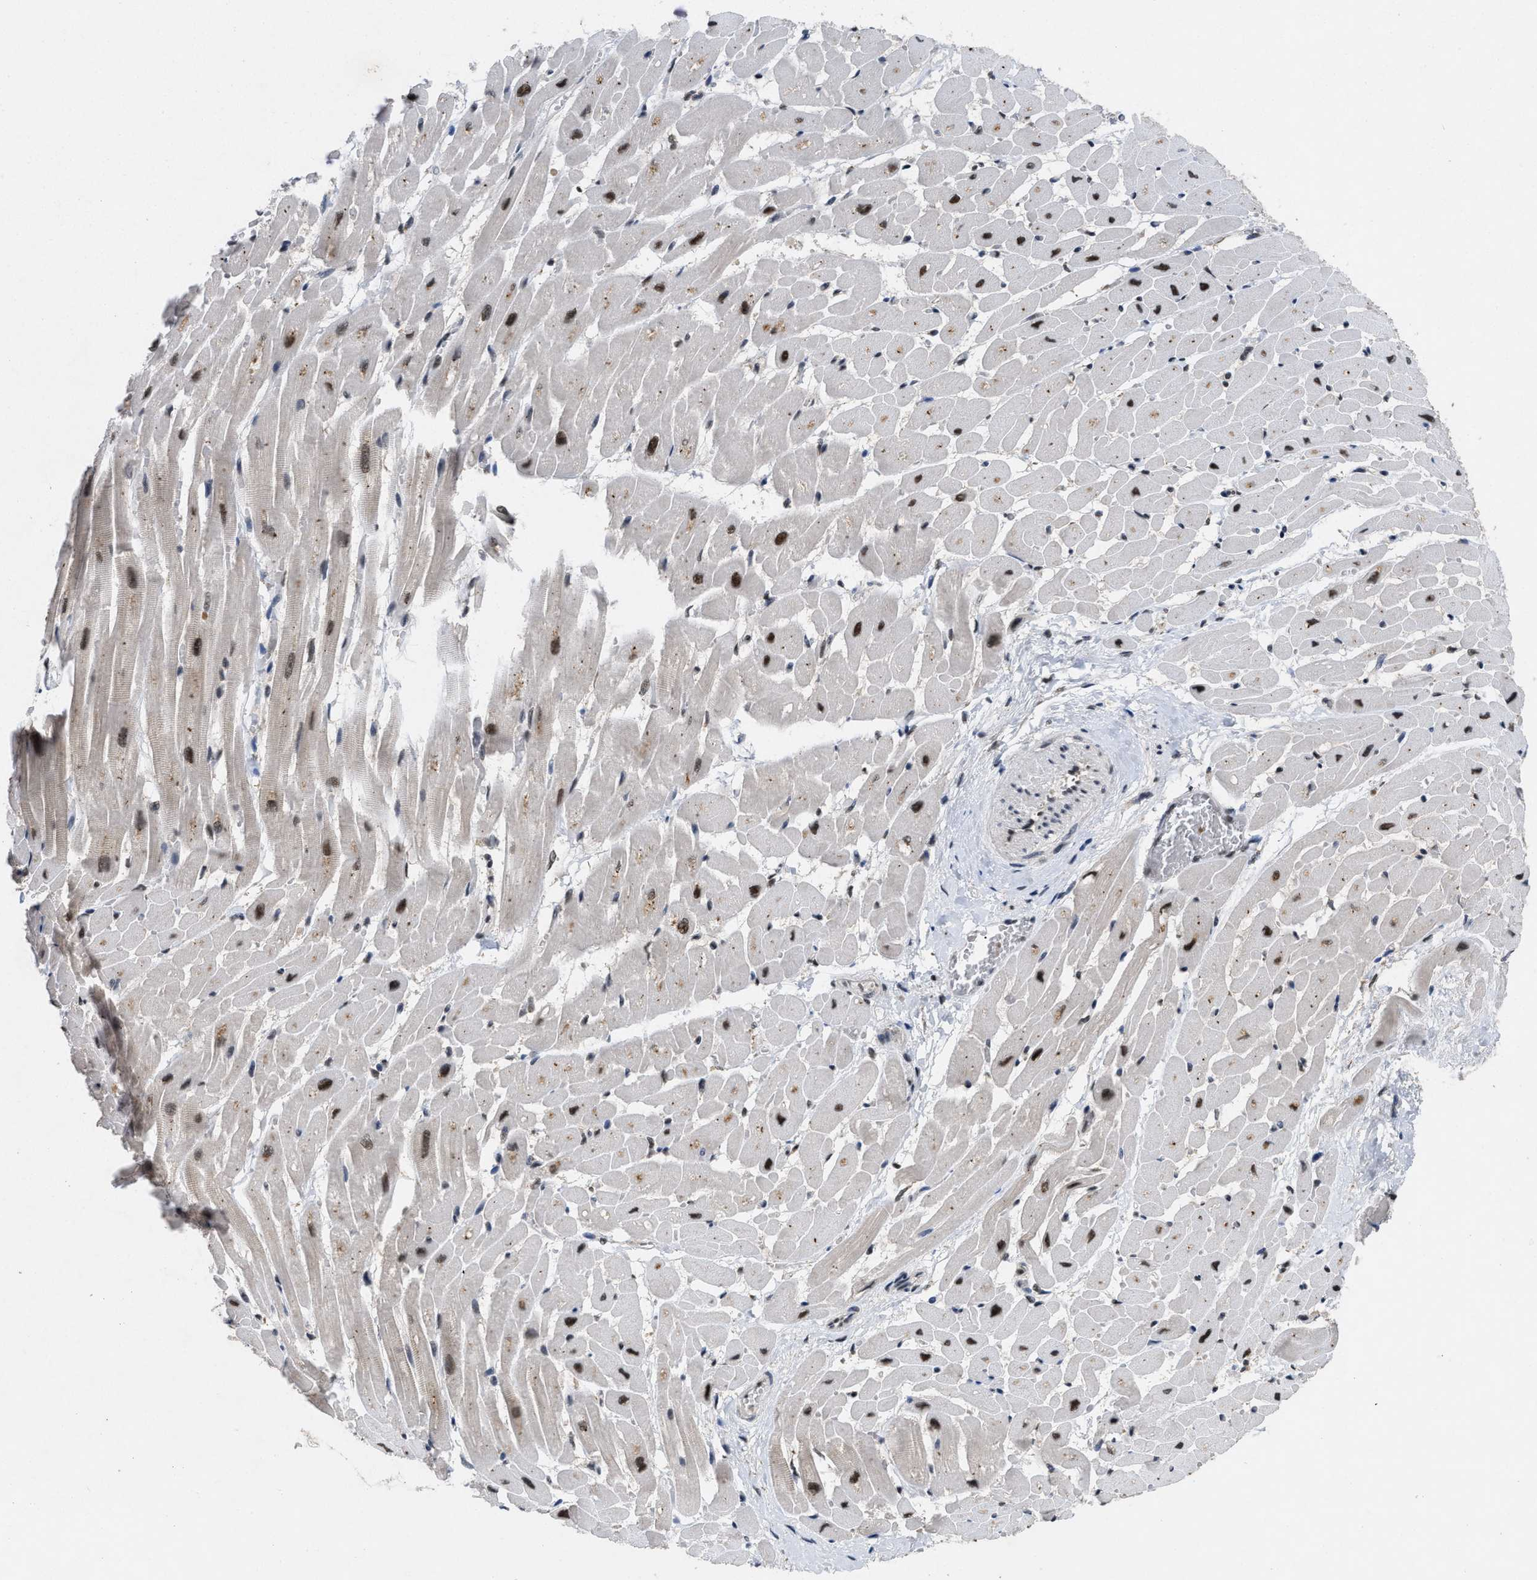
{"staining": {"intensity": "moderate", "quantity": "25%-75%", "location": "nuclear"}, "tissue": "heart muscle", "cell_type": "Cardiomyocytes", "image_type": "normal", "snomed": [{"axis": "morphology", "description": "Normal tissue, NOS"}, {"axis": "topography", "description": "Heart"}], "caption": "Normal heart muscle exhibits moderate nuclear staining in about 25%-75% of cardiomyocytes, visualized by immunohistochemistry. The staining was performed using DAB to visualize the protein expression in brown, while the nuclei were stained in blue with hematoxylin (Magnification: 20x).", "gene": "ZNF346", "patient": {"sex": "male", "age": 45}}